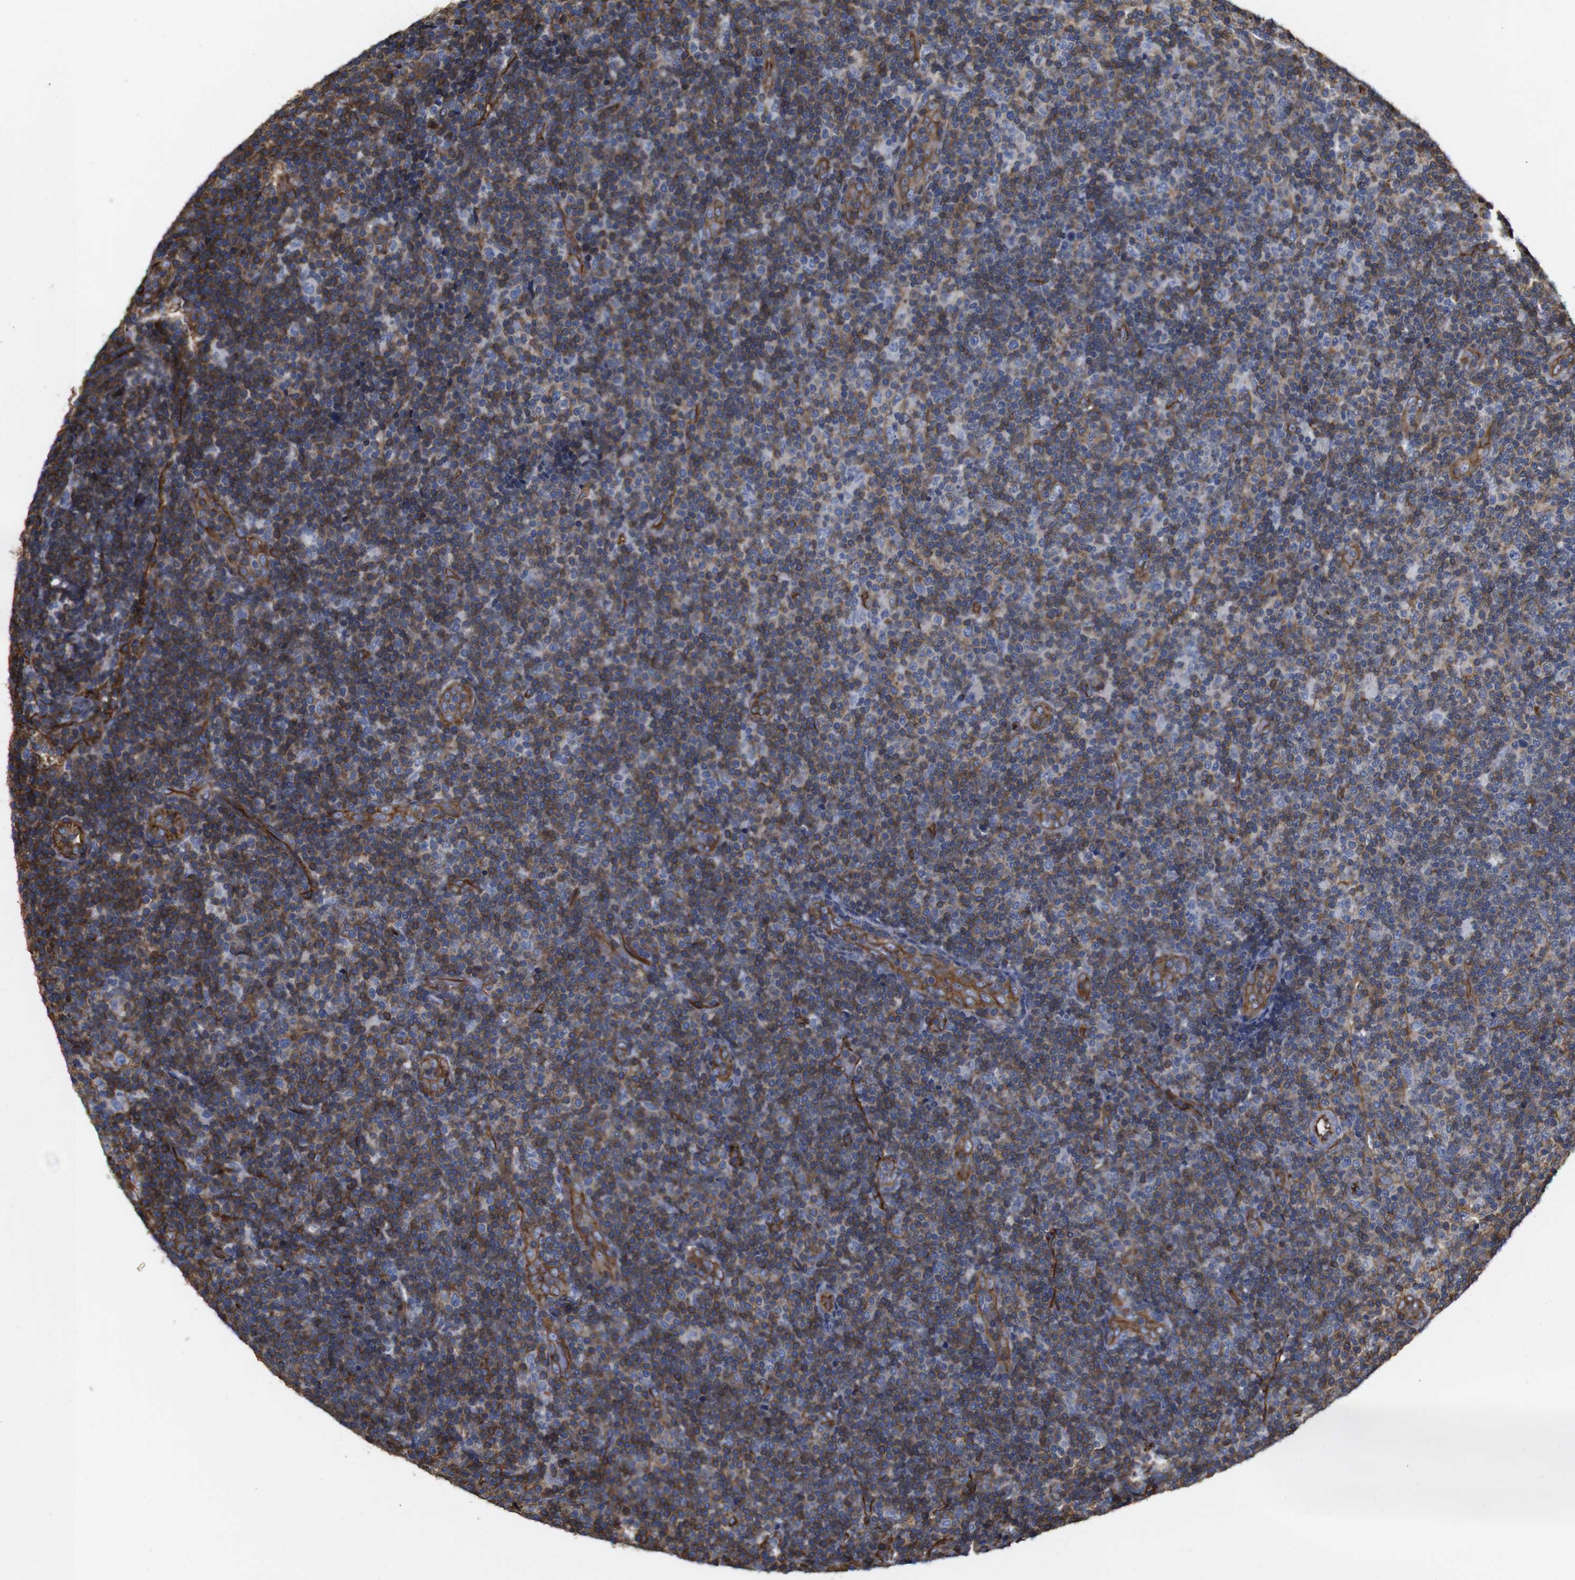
{"staining": {"intensity": "moderate", "quantity": "25%-75%", "location": "cytoplasmic/membranous"}, "tissue": "lymphoma", "cell_type": "Tumor cells", "image_type": "cancer", "snomed": [{"axis": "morphology", "description": "Malignant lymphoma, non-Hodgkin's type, Low grade"}, {"axis": "topography", "description": "Lymph node"}], "caption": "A micrograph showing moderate cytoplasmic/membranous expression in about 25%-75% of tumor cells in lymphoma, as visualized by brown immunohistochemical staining.", "gene": "SPTBN1", "patient": {"sex": "male", "age": 83}}